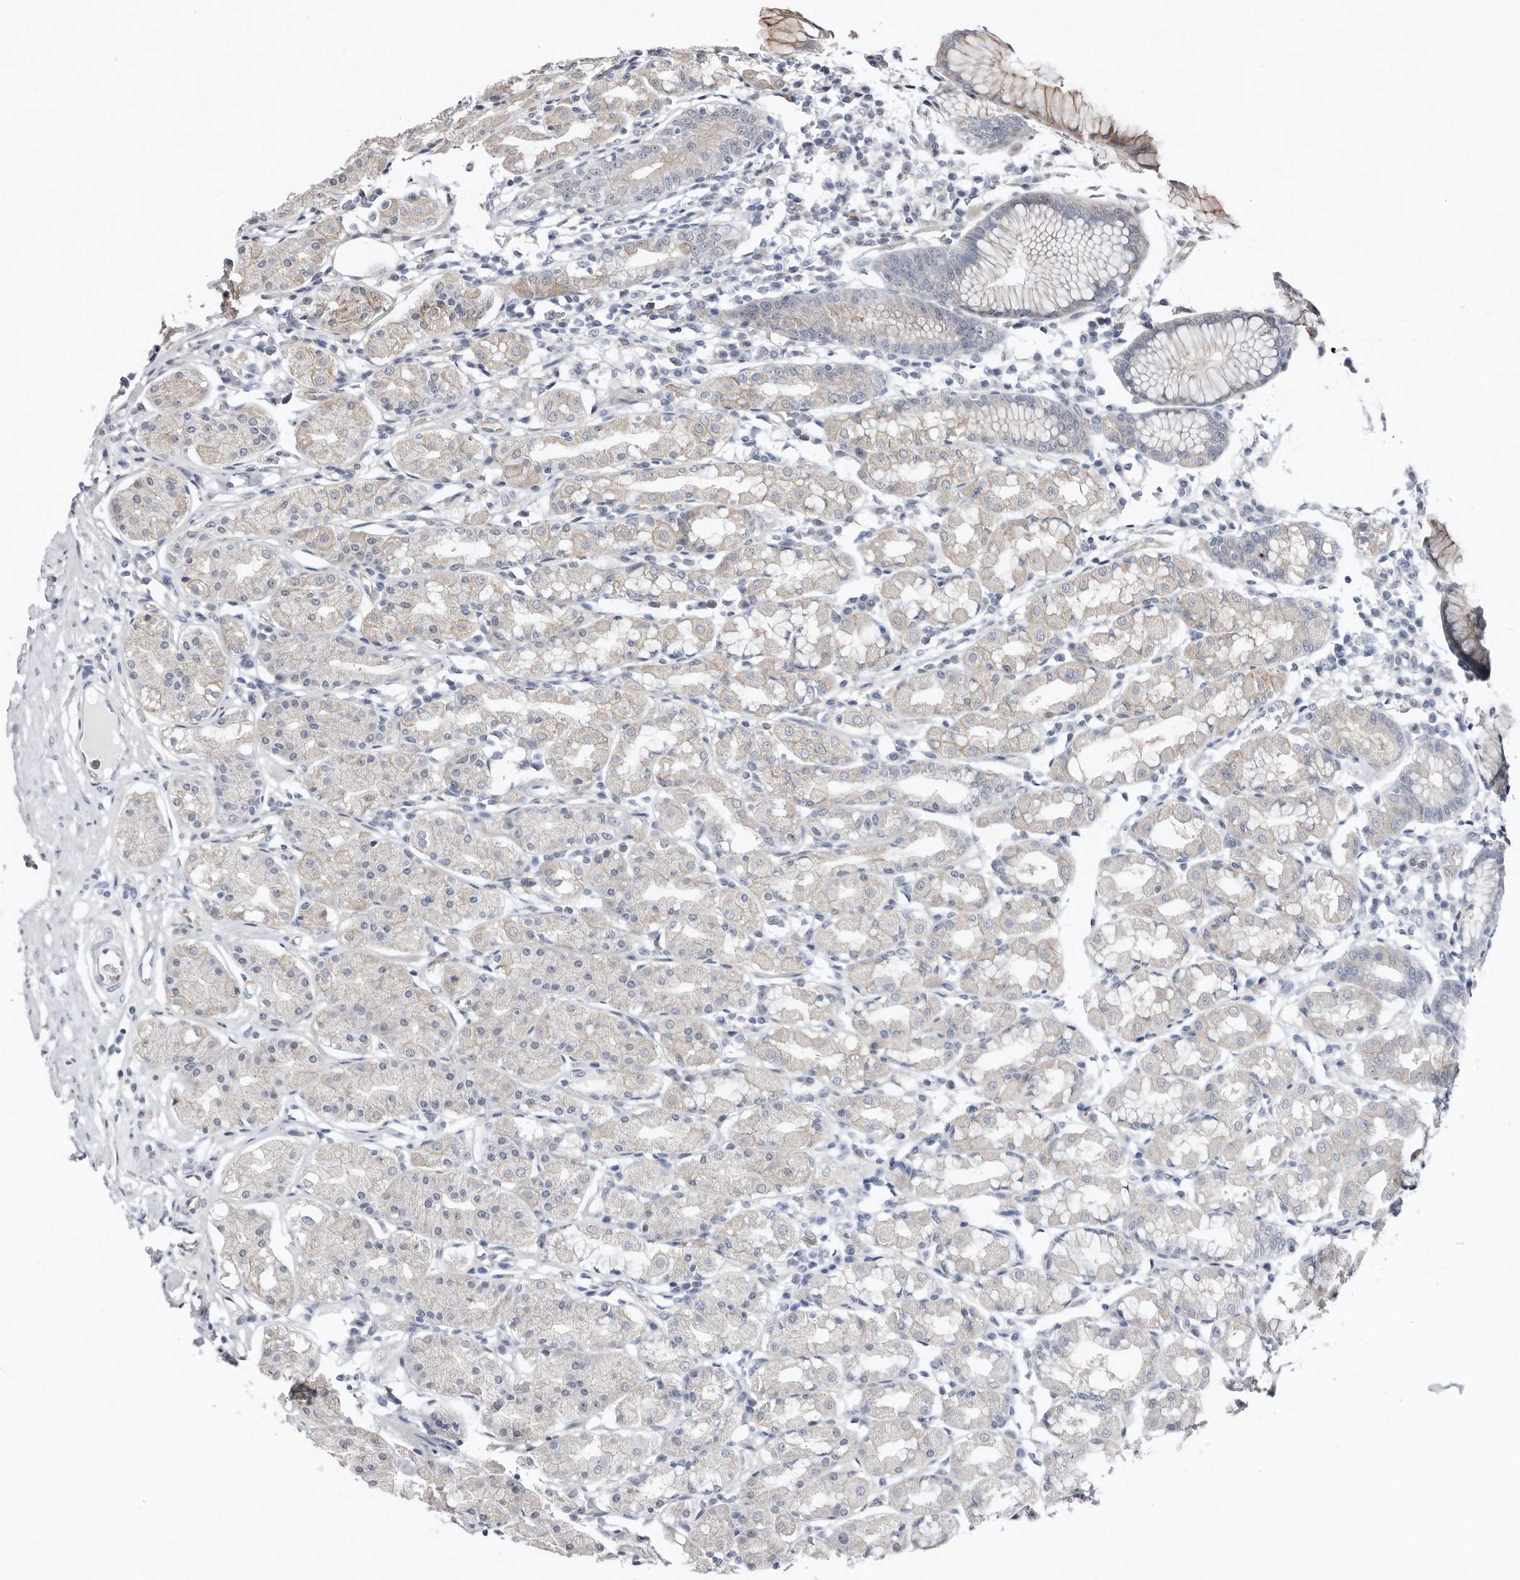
{"staining": {"intensity": "negative", "quantity": "none", "location": "none"}, "tissue": "stomach", "cell_type": "Glandular cells", "image_type": "normal", "snomed": [{"axis": "morphology", "description": "Normal tissue, NOS"}, {"axis": "topography", "description": "Stomach, lower"}], "caption": "A high-resolution histopathology image shows immunohistochemistry staining of unremarkable stomach, which reveals no significant staining in glandular cells.", "gene": "DIP2C", "patient": {"sex": "female", "age": 56}}